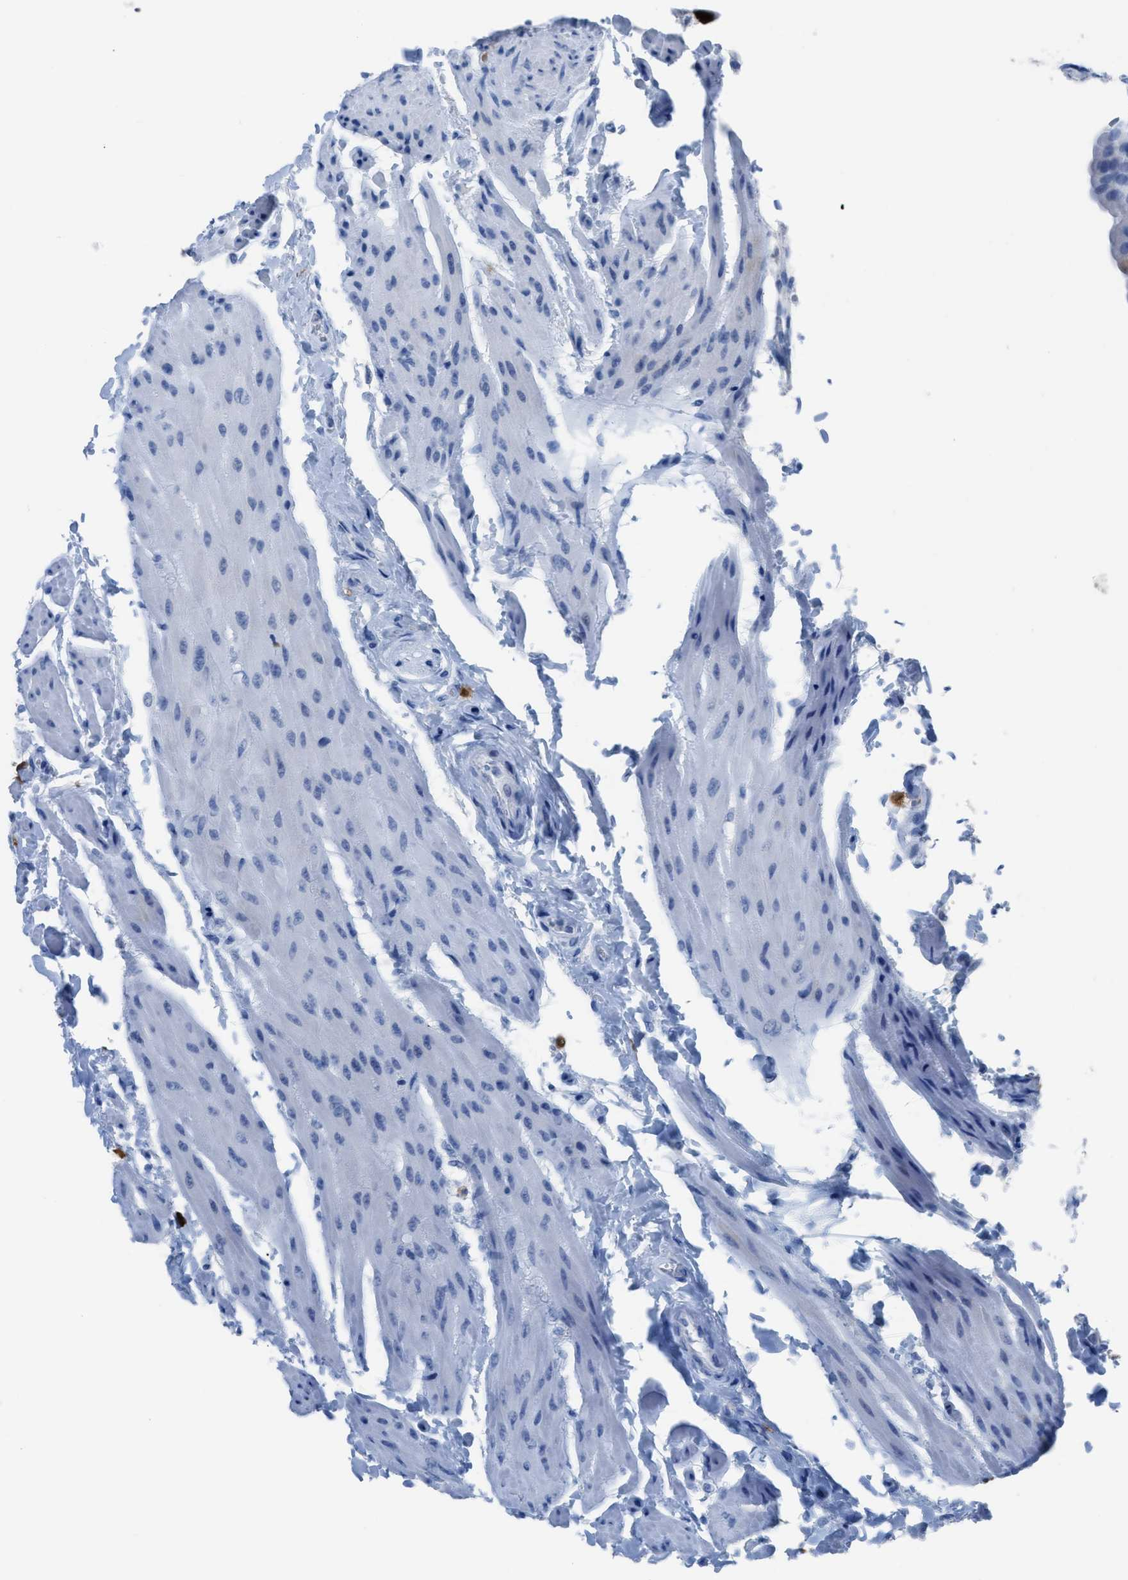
{"staining": {"intensity": "negative", "quantity": "none", "location": "none"}, "tissue": "urinary bladder", "cell_type": "Urothelial cells", "image_type": "normal", "snomed": [{"axis": "morphology", "description": "Normal tissue, NOS"}, {"axis": "topography", "description": "Urinary bladder"}], "caption": "Urinary bladder was stained to show a protein in brown. There is no significant expression in urothelial cells.", "gene": "CDKN2A", "patient": {"sex": "female", "age": 79}}